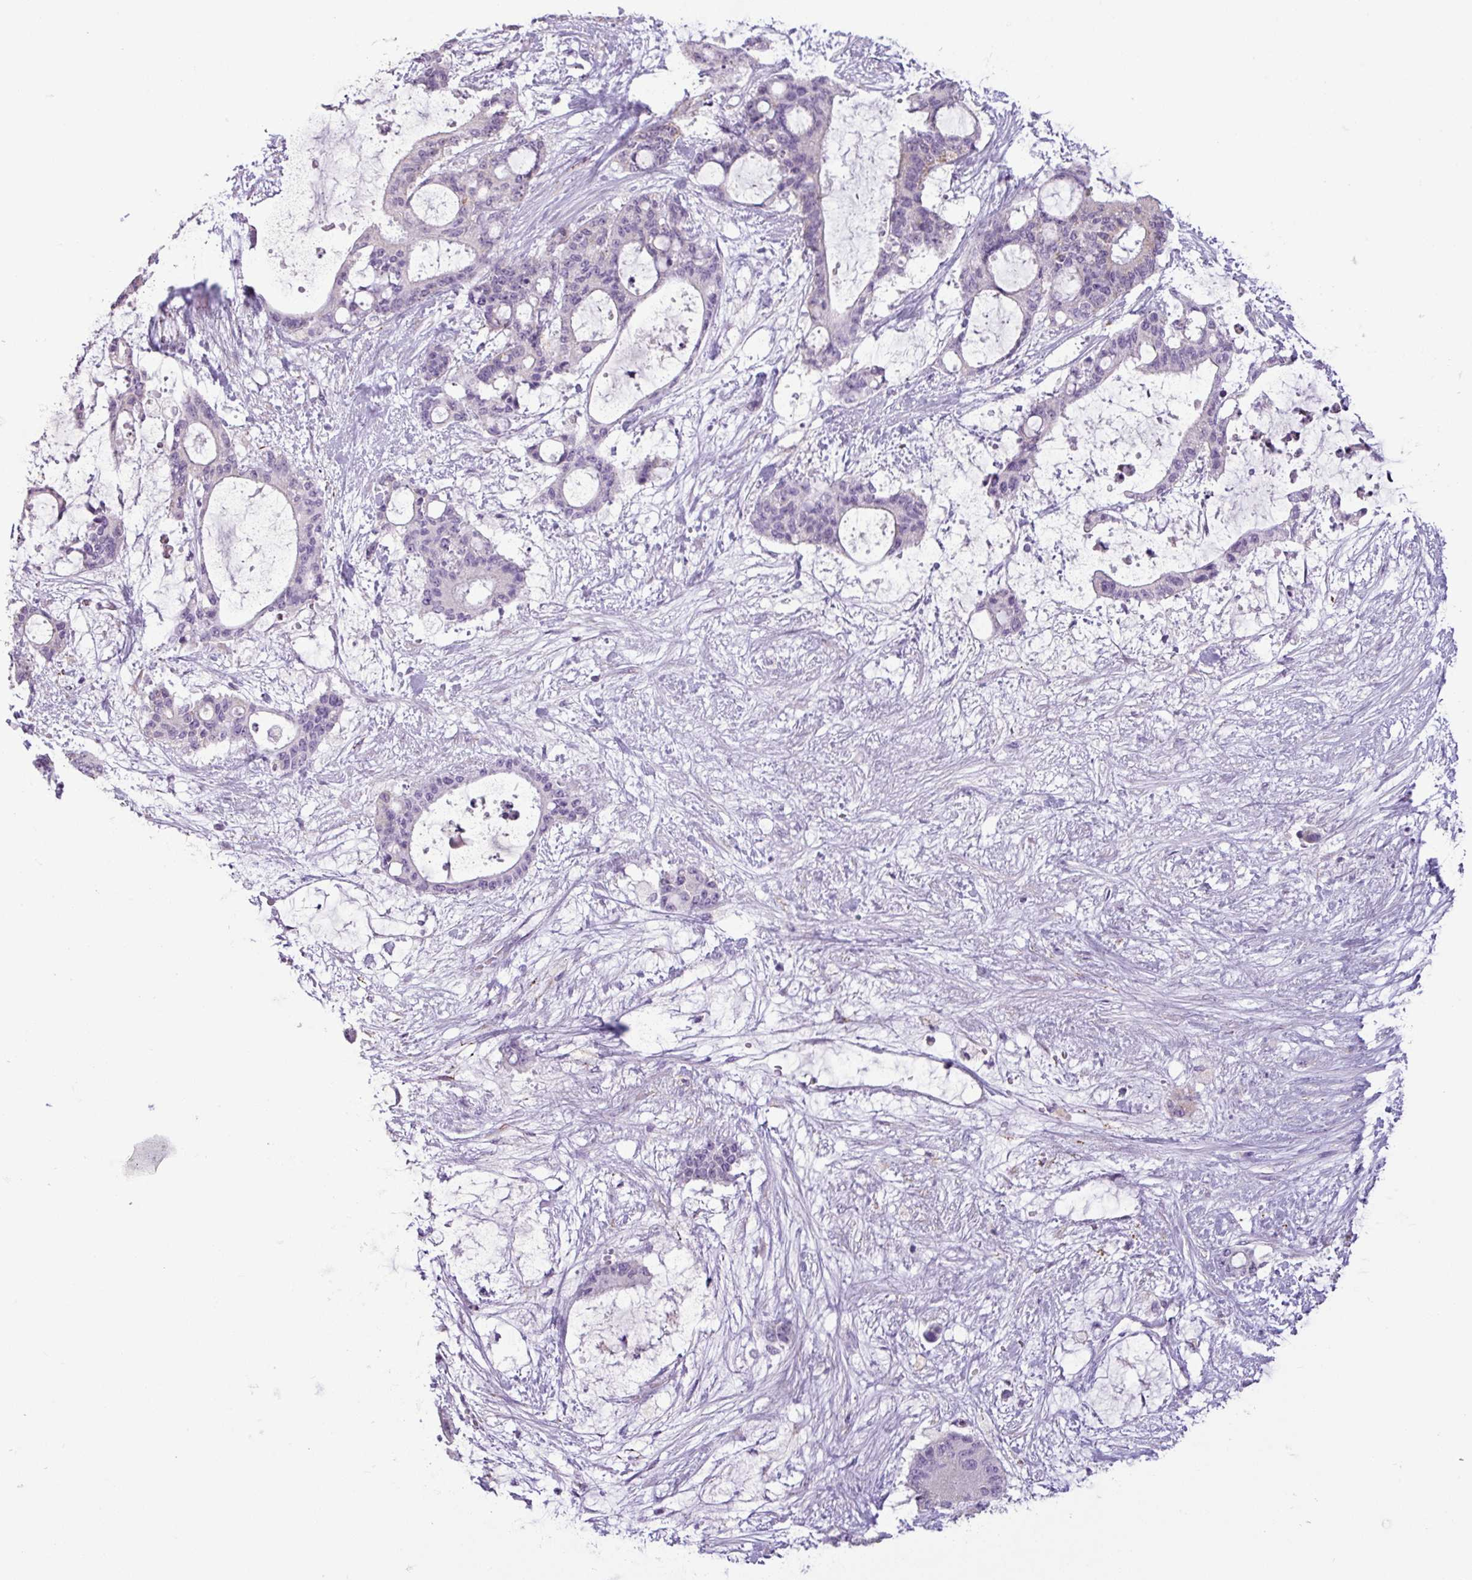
{"staining": {"intensity": "weak", "quantity": "<25%", "location": "cytoplasmic/membranous"}, "tissue": "liver cancer", "cell_type": "Tumor cells", "image_type": "cancer", "snomed": [{"axis": "morphology", "description": "Normal tissue, NOS"}, {"axis": "morphology", "description": "Cholangiocarcinoma"}, {"axis": "topography", "description": "Liver"}, {"axis": "topography", "description": "Peripheral nerve tissue"}], "caption": "This is a photomicrograph of immunohistochemistry staining of liver cholangiocarcinoma, which shows no positivity in tumor cells.", "gene": "ZNF667", "patient": {"sex": "female", "age": 73}}